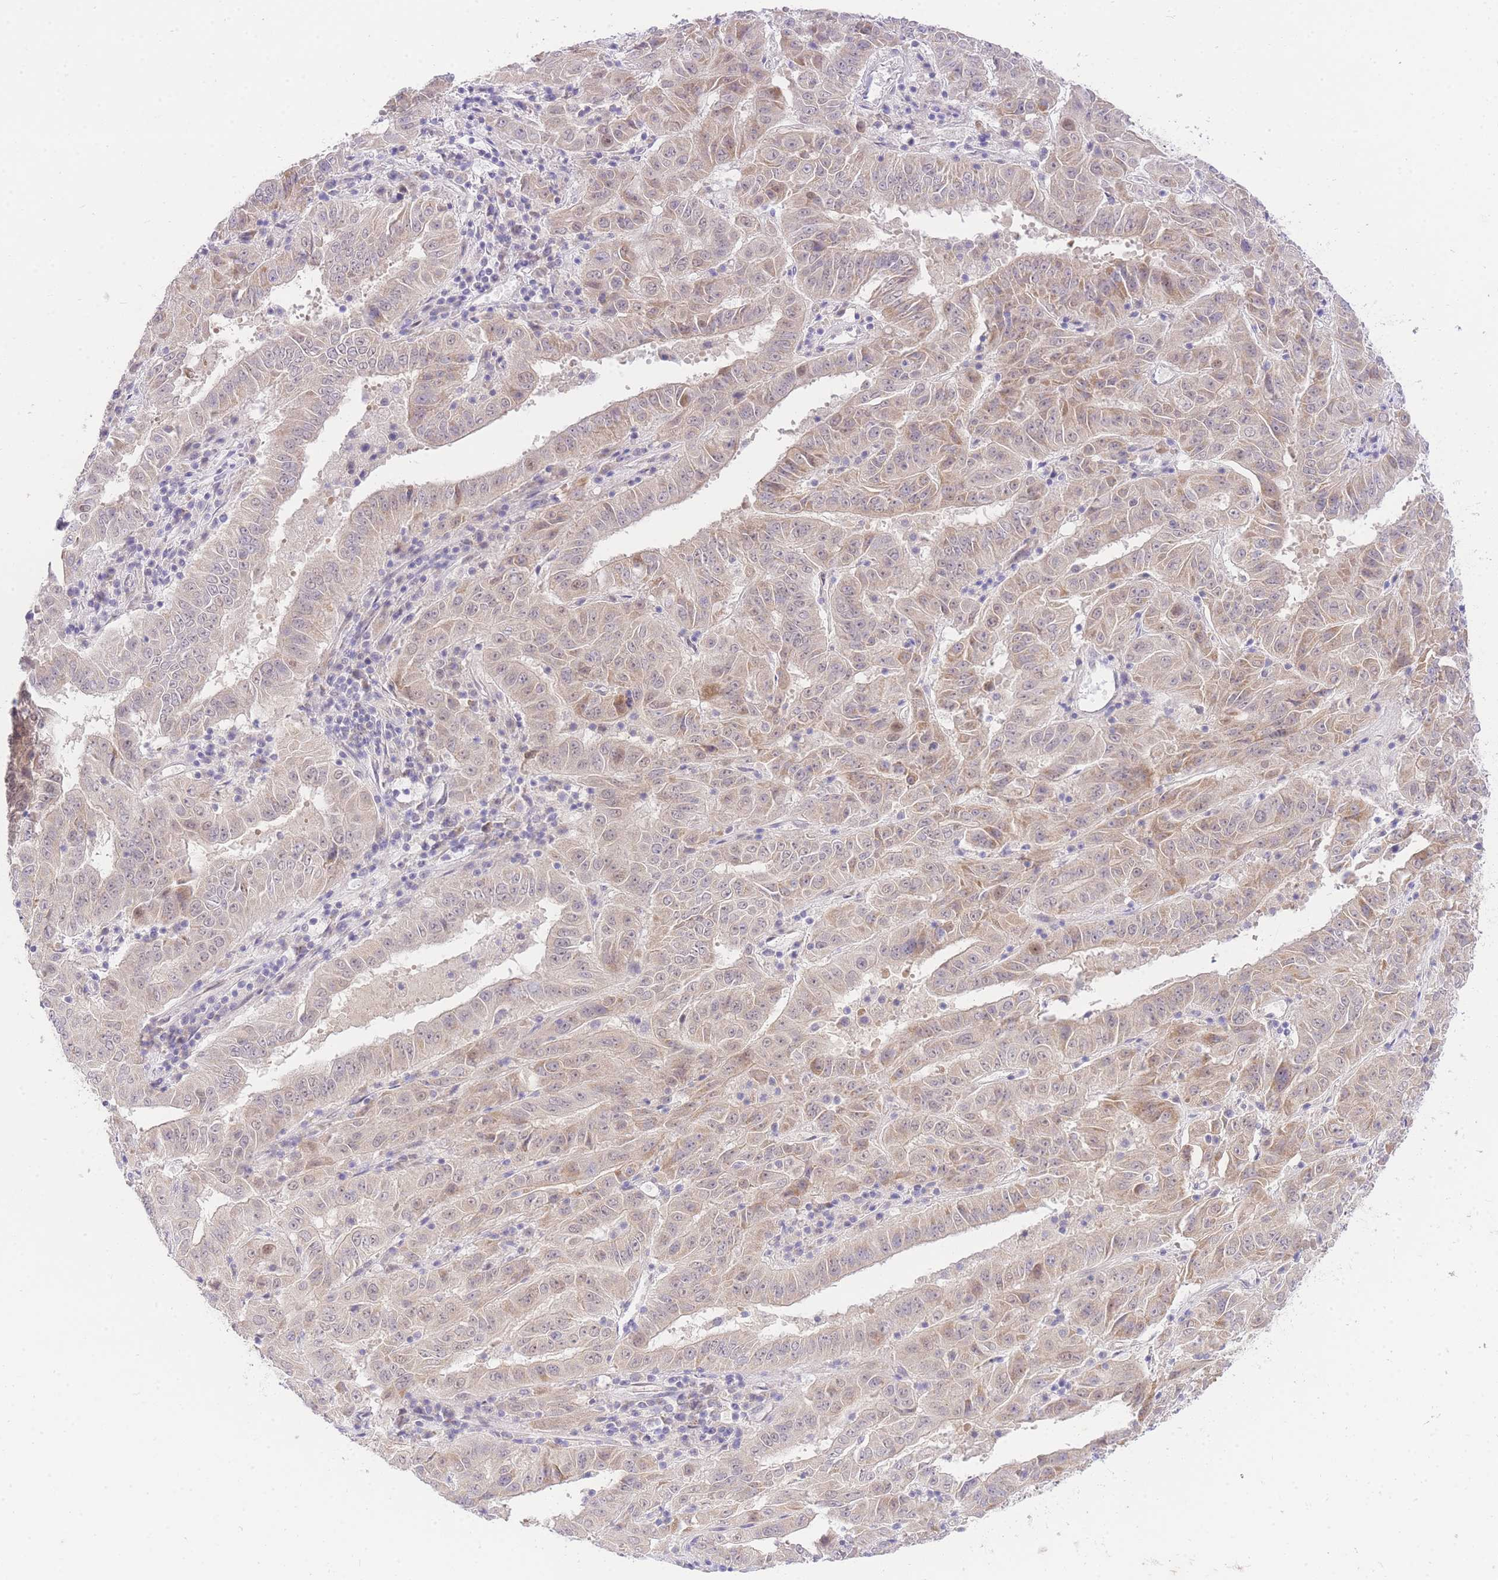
{"staining": {"intensity": "weak", "quantity": "25%-75%", "location": "cytoplasmic/membranous,nuclear"}, "tissue": "pancreatic cancer", "cell_type": "Tumor cells", "image_type": "cancer", "snomed": [{"axis": "morphology", "description": "Adenocarcinoma, NOS"}, {"axis": "topography", "description": "Pancreas"}], "caption": "Immunohistochemical staining of human pancreatic cancer demonstrates low levels of weak cytoplasmic/membranous and nuclear protein staining in approximately 25%-75% of tumor cells.", "gene": "UBXN7", "patient": {"sex": "male", "age": 63}}